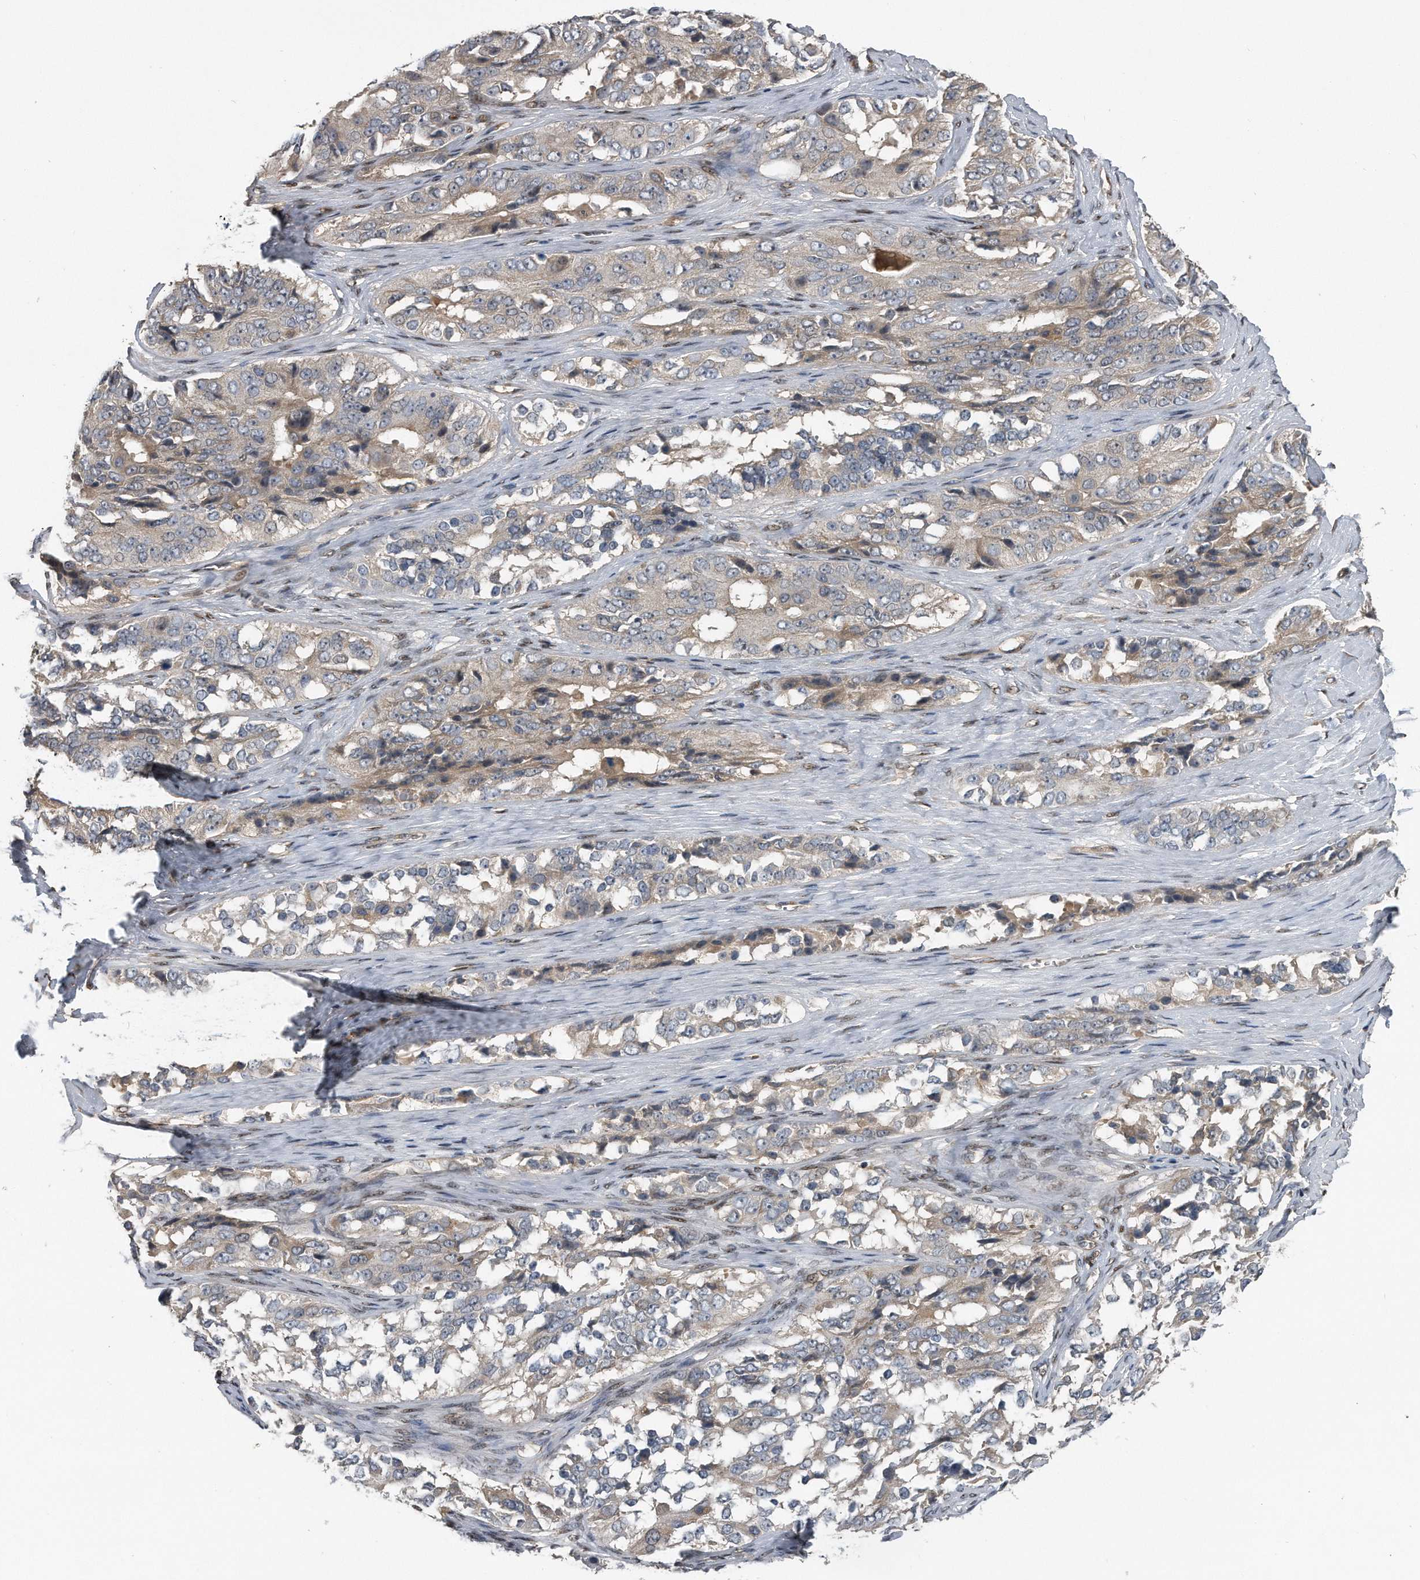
{"staining": {"intensity": "weak", "quantity": "<25%", "location": "cytoplasmic/membranous"}, "tissue": "ovarian cancer", "cell_type": "Tumor cells", "image_type": "cancer", "snomed": [{"axis": "morphology", "description": "Carcinoma, endometroid"}, {"axis": "topography", "description": "Ovary"}], "caption": "DAB immunohistochemical staining of human endometroid carcinoma (ovarian) displays no significant staining in tumor cells. (IHC, brightfield microscopy, high magnification).", "gene": "ZNF79", "patient": {"sex": "female", "age": 51}}